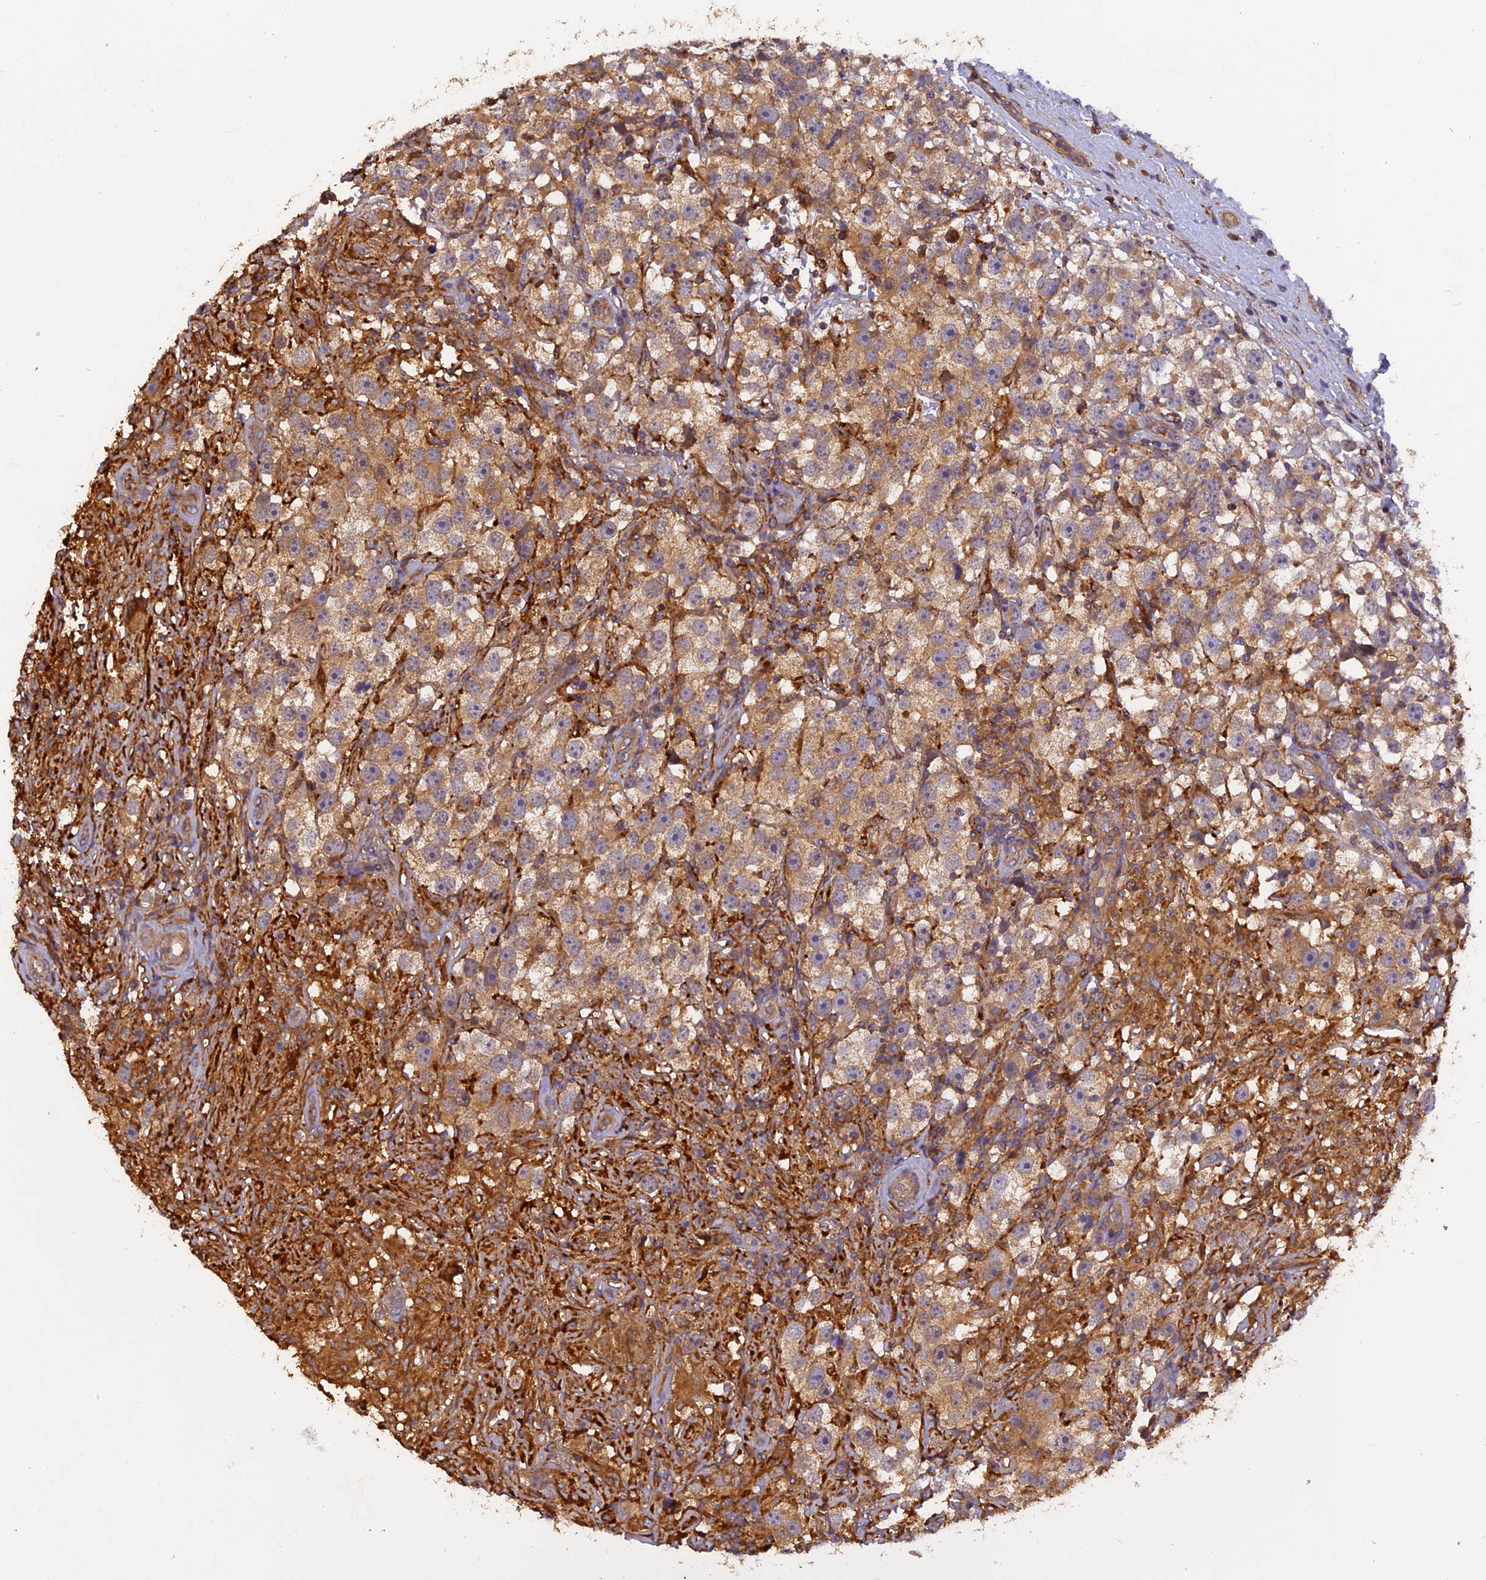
{"staining": {"intensity": "moderate", "quantity": ">75%", "location": "cytoplasmic/membranous"}, "tissue": "testis cancer", "cell_type": "Tumor cells", "image_type": "cancer", "snomed": [{"axis": "morphology", "description": "Seminoma, NOS"}, {"axis": "topography", "description": "Testis"}], "caption": "Testis seminoma stained with DAB immunohistochemistry (IHC) shows medium levels of moderate cytoplasmic/membranous positivity in about >75% of tumor cells.", "gene": "STOML1", "patient": {"sex": "male", "age": 49}}